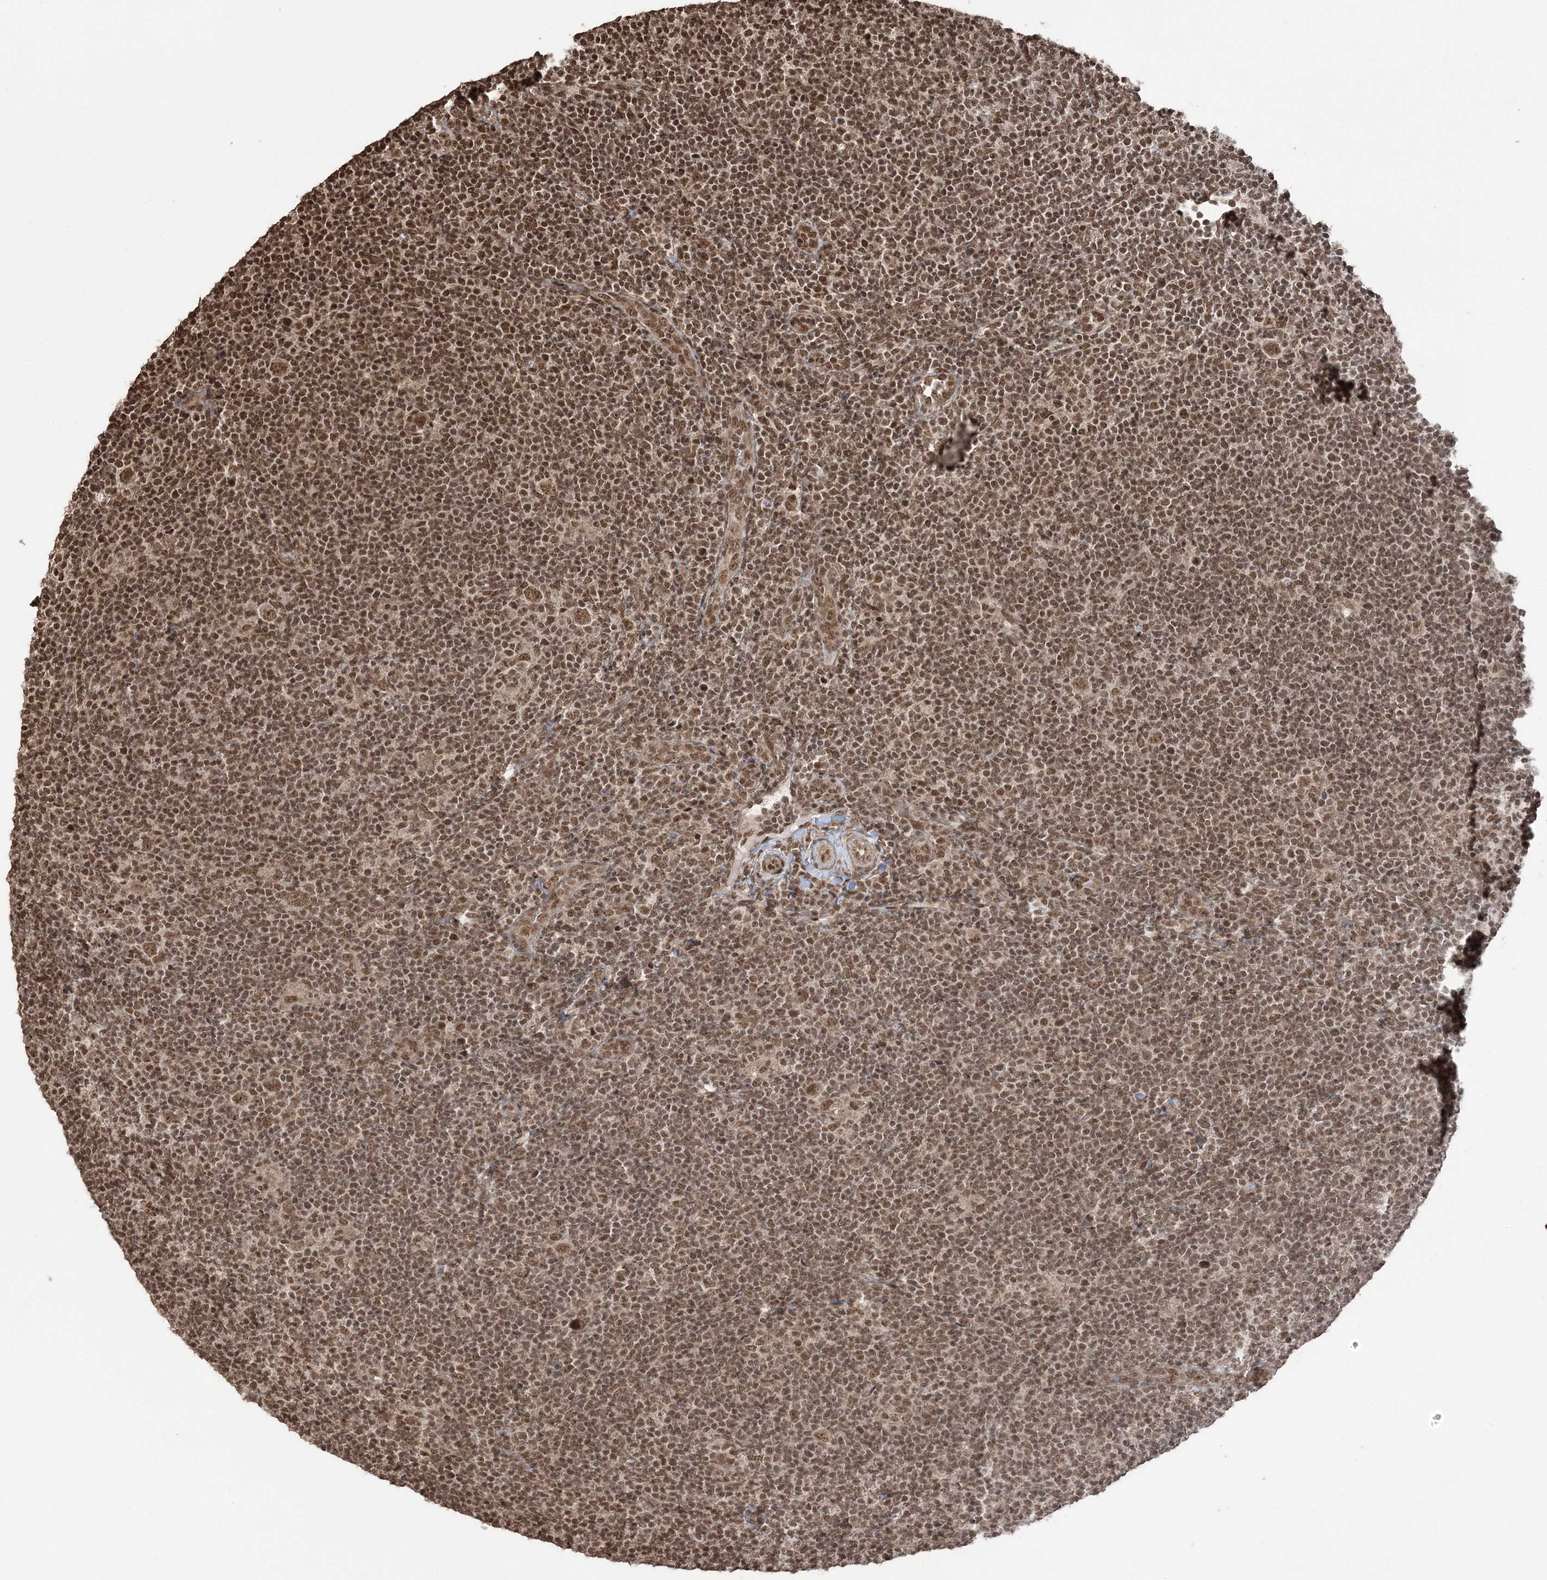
{"staining": {"intensity": "moderate", "quantity": ">75%", "location": "nuclear"}, "tissue": "lymphoma", "cell_type": "Tumor cells", "image_type": "cancer", "snomed": [{"axis": "morphology", "description": "Hodgkin's disease, NOS"}, {"axis": "topography", "description": "Lymph node"}], "caption": "The histopathology image reveals staining of Hodgkin's disease, revealing moderate nuclear protein positivity (brown color) within tumor cells. The protein is stained brown, and the nuclei are stained in blue (DAB (3,3'-diaminobenzidine) IHC with brightfield microscopy, high magnification).", "gene": "ZNF839", "patient": {"sex": "female", "age": 57}}